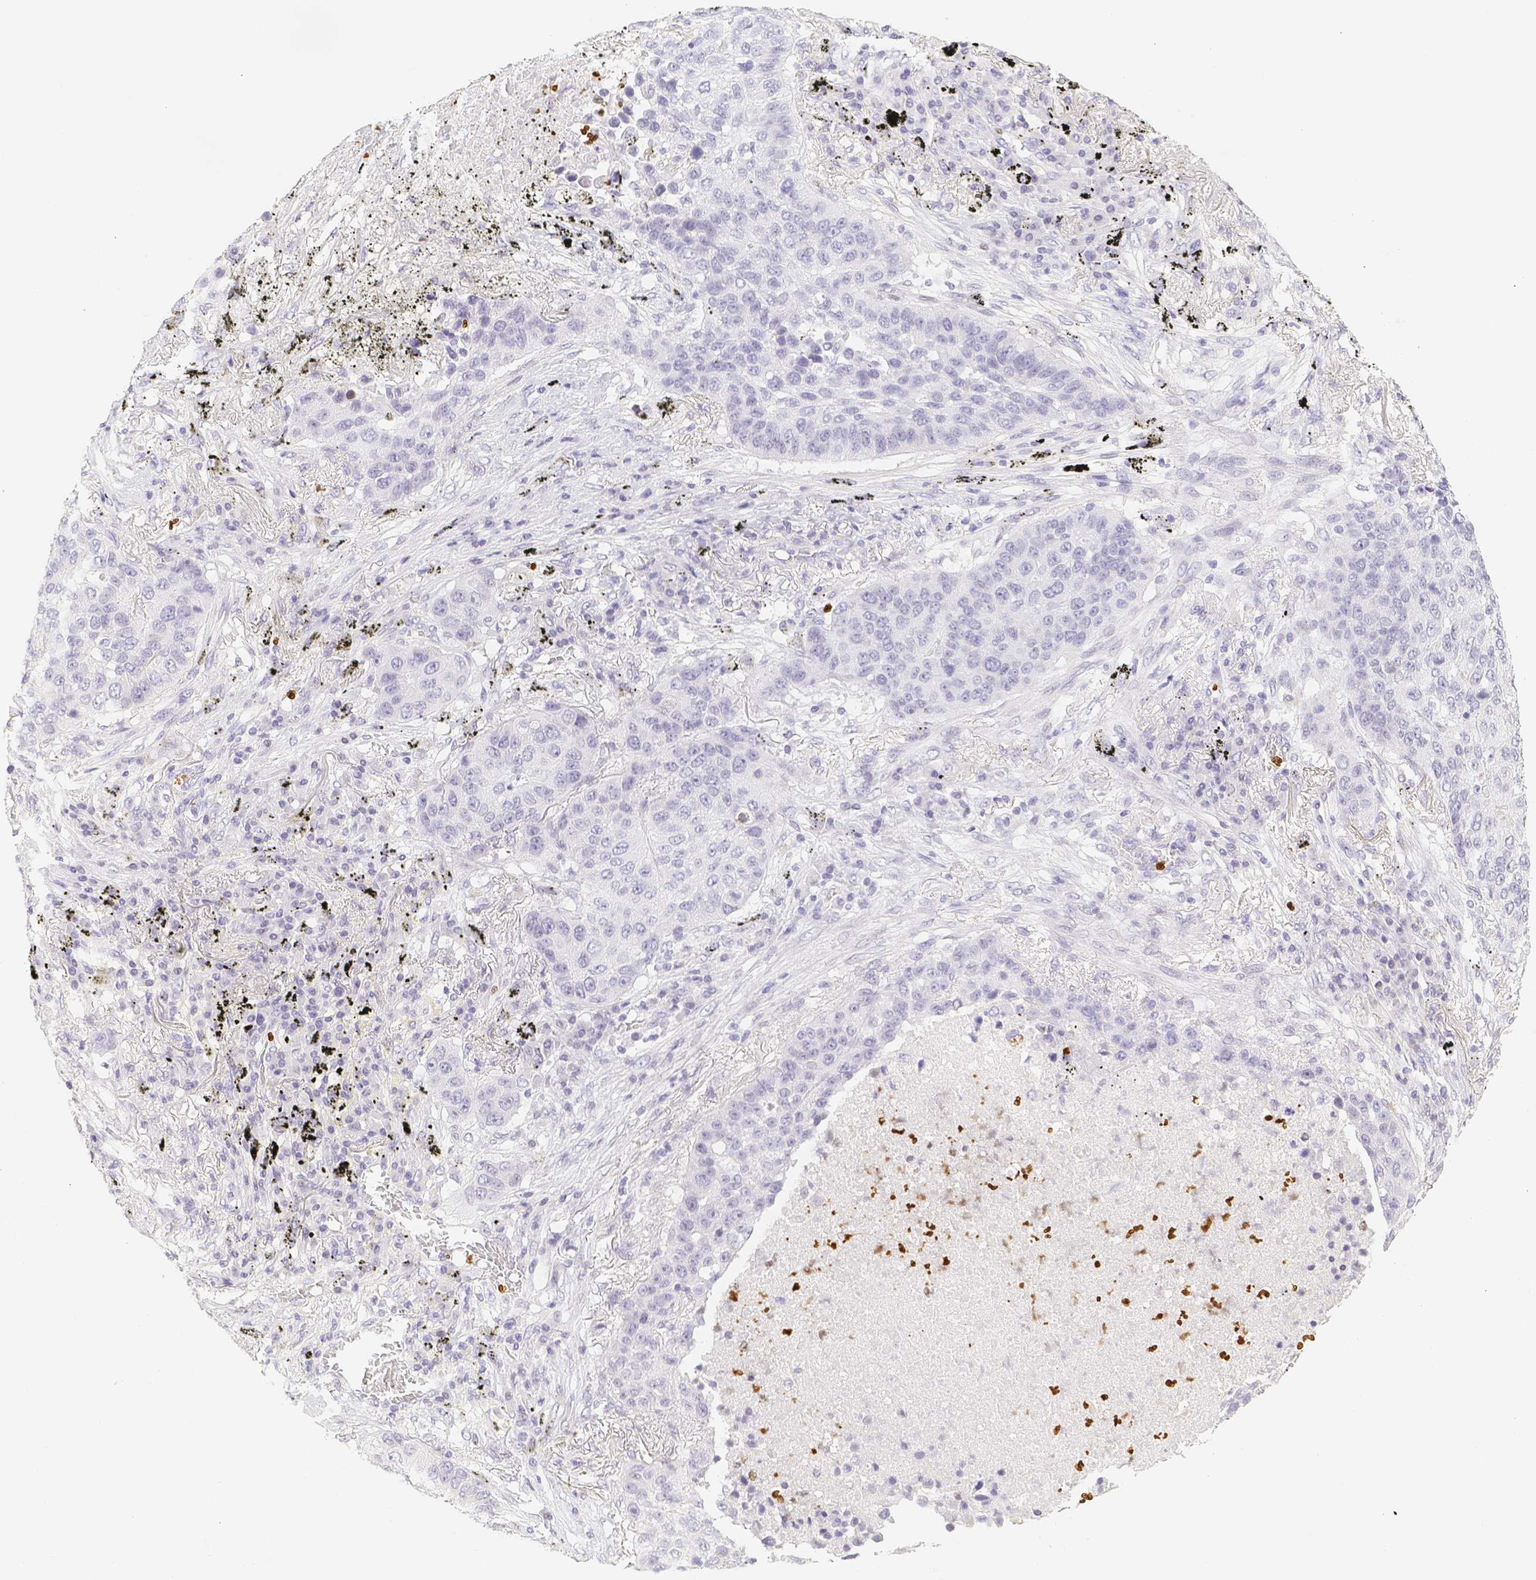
{"staining": {"intensity": "negative", "quantity": "none", "location": "none"}, "tissue": "lung cancer", "cell_type": "Tumor cells", "image_type": "cancer", "snomed": [{"axis": "morphology", "description": "Squamous cell carcinoma, NOS"}, {"axis": "topography", "description": "Lung"}], "caption": "Human squamous cell carcinoma (lung) stained for a protein using immunohistochemistry (IHC) exhibits no positivity in tumor cells.", "gene": "PADI4", "patient": {"sex": "male", "age": 57}}